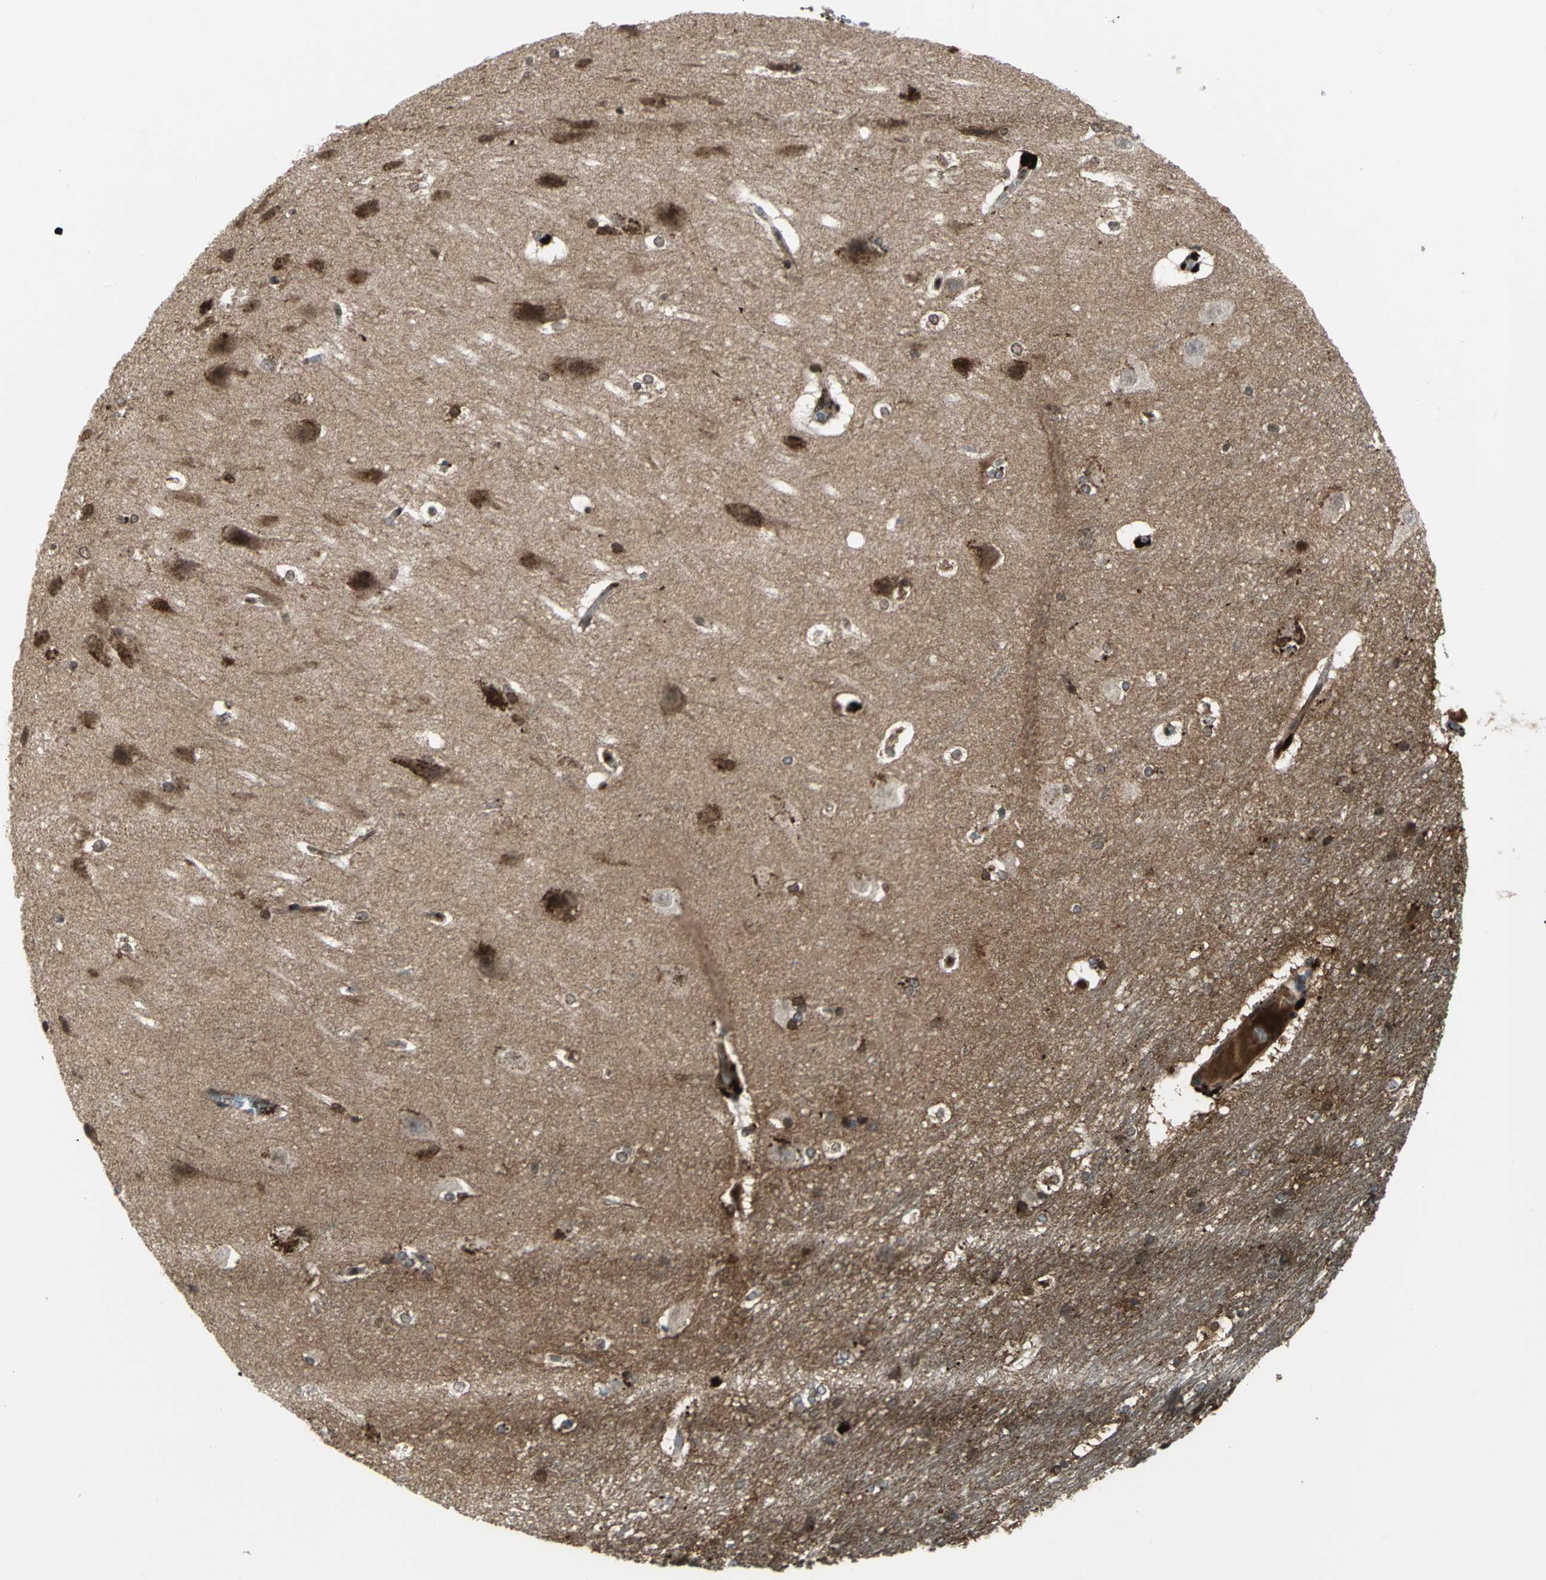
{"staining": {"intensity": "moderate", "quantity": "<25%", "location": "nuclear"}, "tissue": "hippocampus", "cell_type": "Glial cells", "image_type": "normal", "snomed": [{"axis": "morphology", "description": "Normal tissue, NOS"}, {"axis": "topography", "description": "Hippocampus"}], "caption": "The image shows a brown stain indicating the presence of a protein in the nuclear of glial cells in hippocampus.", "gene": "PTGDS", "patient": {"sex": "female", "age": 19}}